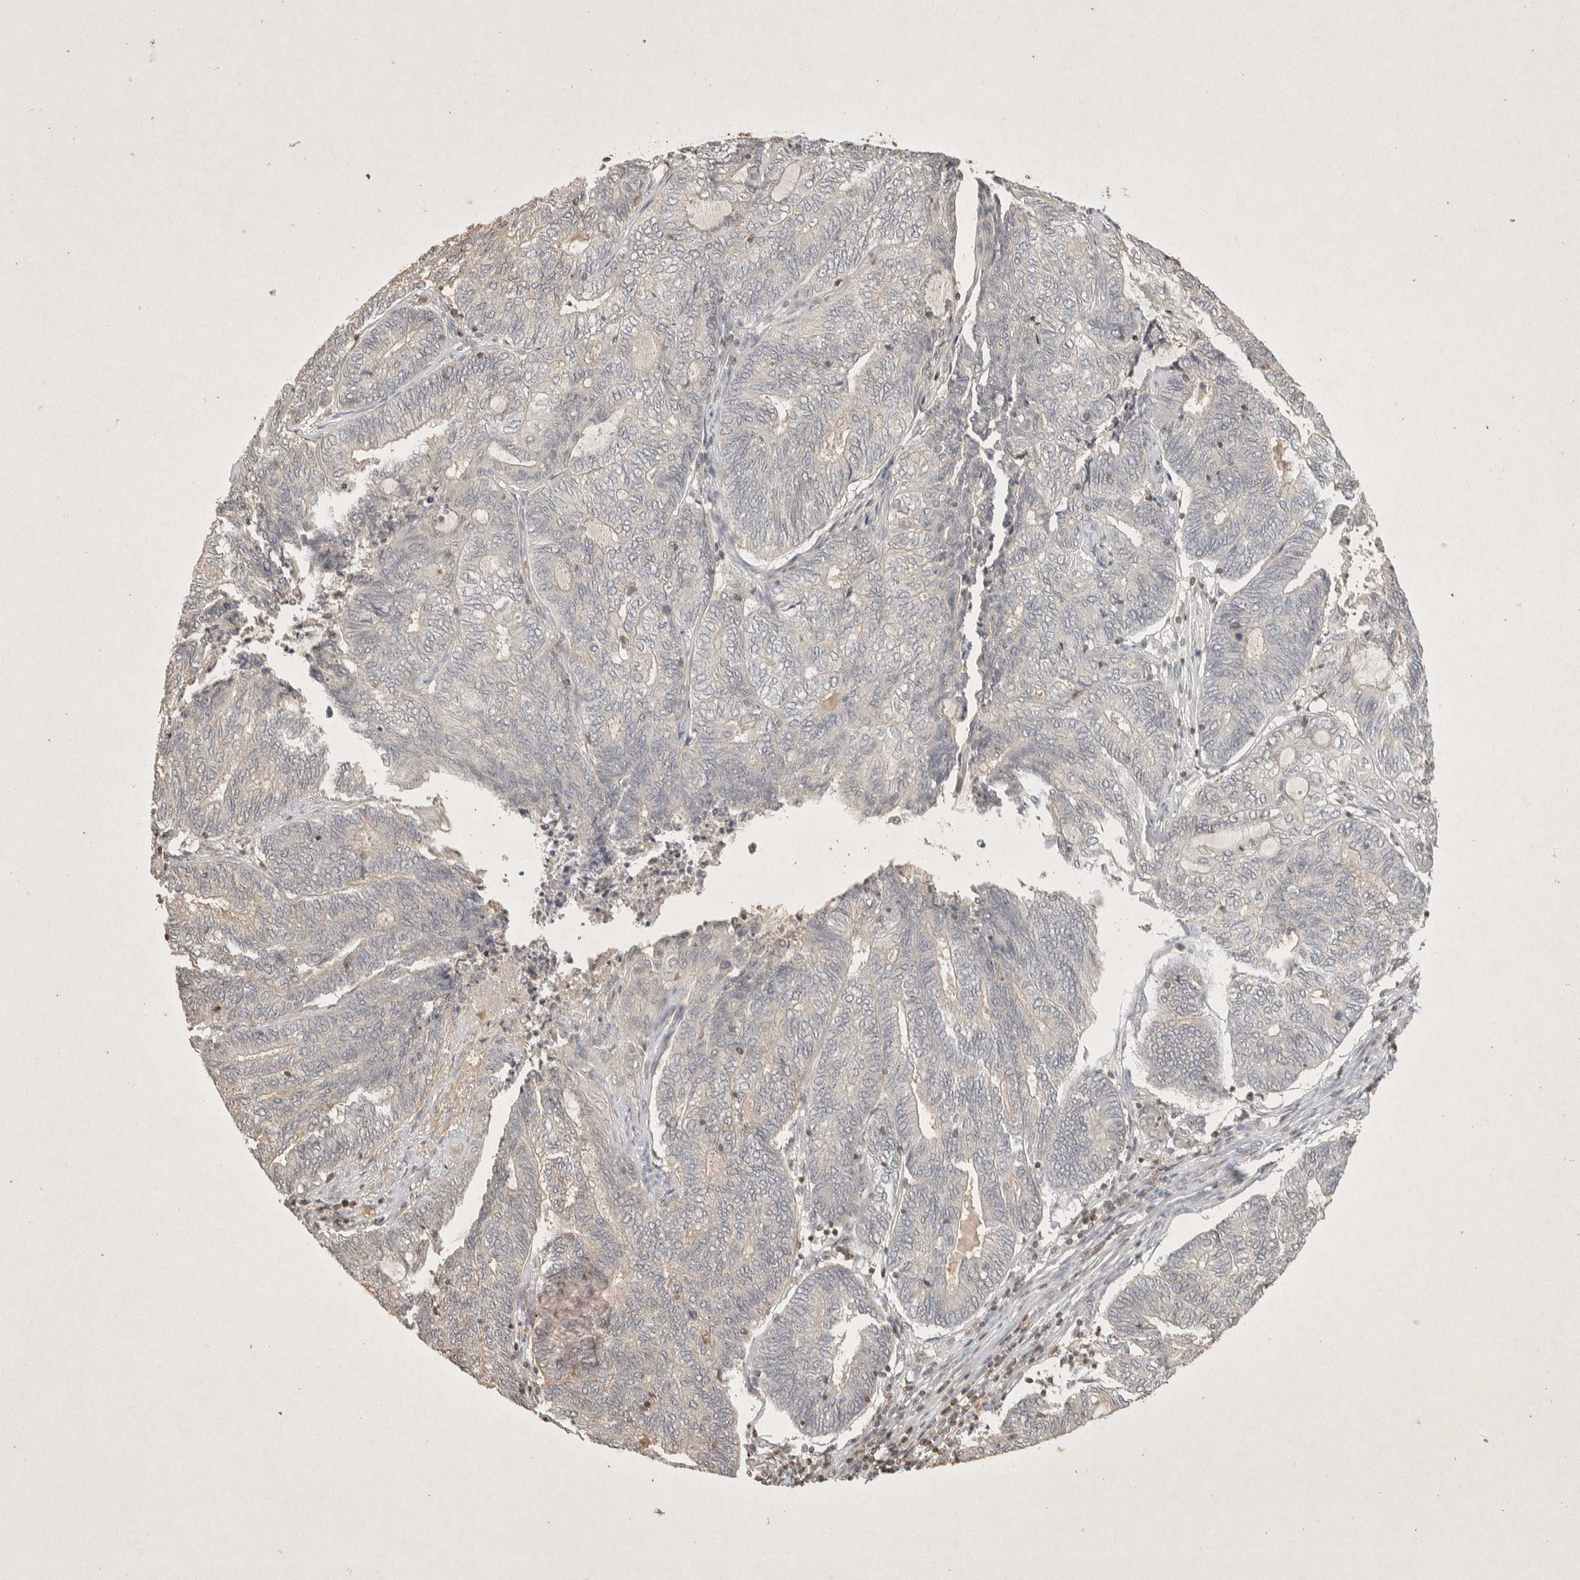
{"staining": {"intensity": "negative", "quantity": "none", "location": "none"}, "tissue": "endometrial cancer", "cell_type": "Tumor cells", "image_type": "cancer", "snomed": [{"axis": "morphology", "description": "Adenocarcinoma, NOS"}, {"axis": "topography", "description": "Uterus"}, {"axis": "topography", "description": "Endometrium"}], "caption": "IHC micrograph of endometrial cancer stained for a protein (brown), which reveals no positivity in tumor cells.", "gene": "RAC2", "patient": {"sex": "female", "age": 70}}